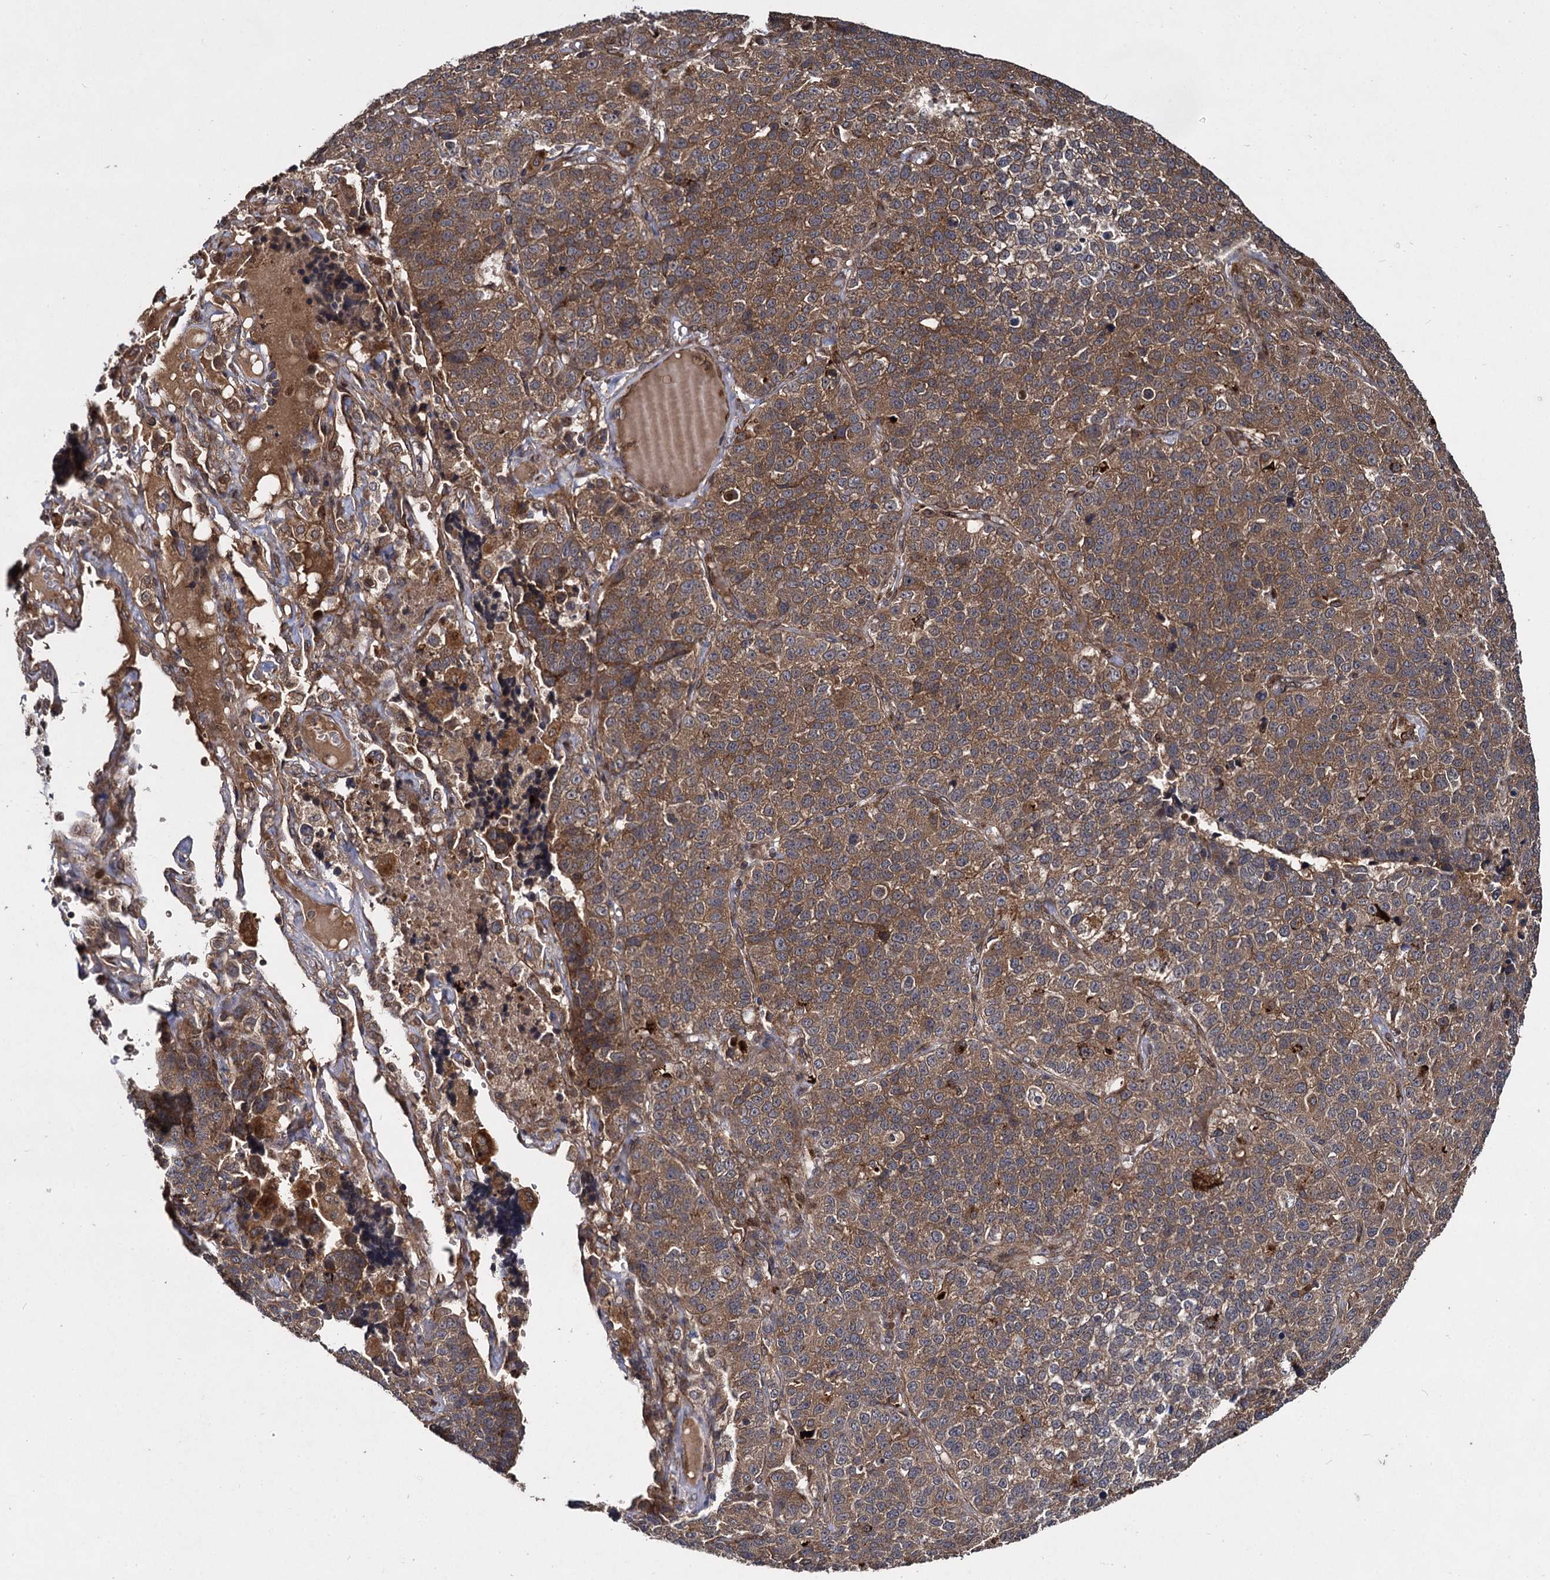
{"staining": {"intensity": "moderate", "quantity": ">75%", "location": "cytoplasmic/membranous"}, "tissue": "lung cancer", "cell_type": "Tumor cells", "image_type": "cancer", "snomed": [{"axis": "morphology", "description": "Adenocarcinoma, NOS"}, {"axis": "topography", "description": "Lung"}], "caption": "Protein staining reveals moderate cytoplasmic/membranous expression in approximately >75% of tumor cells in lung cancer. Ihc stains the protein of interest in brown and the nuclei are stained blue.", "gene": "DCP1B", "patient": {"sex": "male", "age": 49}}